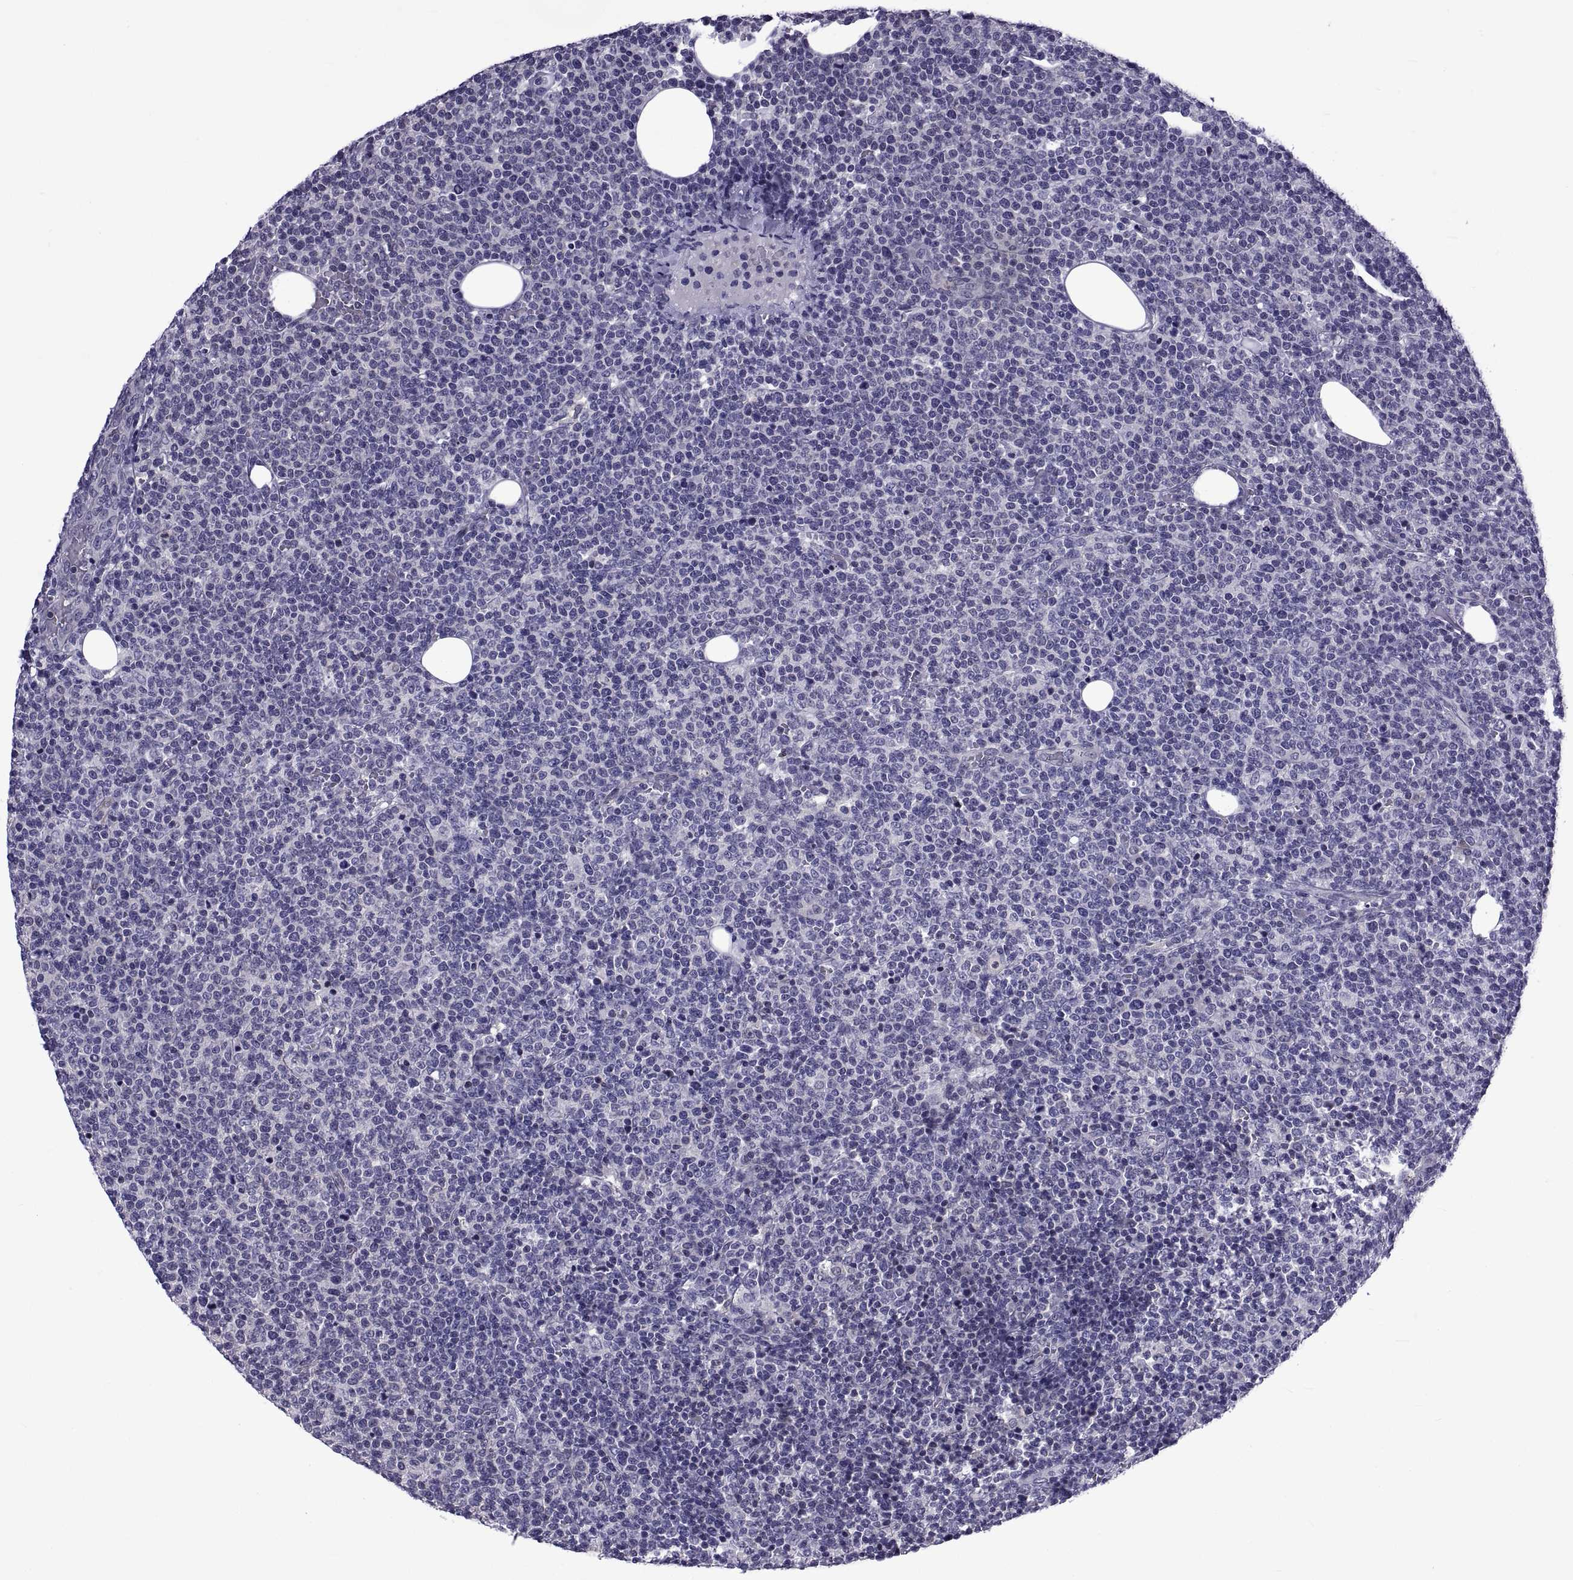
{"staining": {"intensity": "negative", "quantity": "none", "location": "none"}, "tissue": "lymphoma", "cell_type": "Tumor cells", "image_type": "cancer", "snomed": [{"axis": "morphology", "description": "Malignant lymphoma, non-Hodgkin's type, High grade"}, {"axis": "topography", "description": "Lymph node"}], "caption": "DAB (3,3'-diaminobenzidine) immunohistochemical staining of human malignant lymphoma, non-Hodgkin's type (high-grade) exhibits no significant expression in tumor cells. (DAB (3,3'-diaminobenzidine) immunohistochemistry, high magnification).", "gene": "LCN9", "patient": {"sex": "male", "age": 61}}